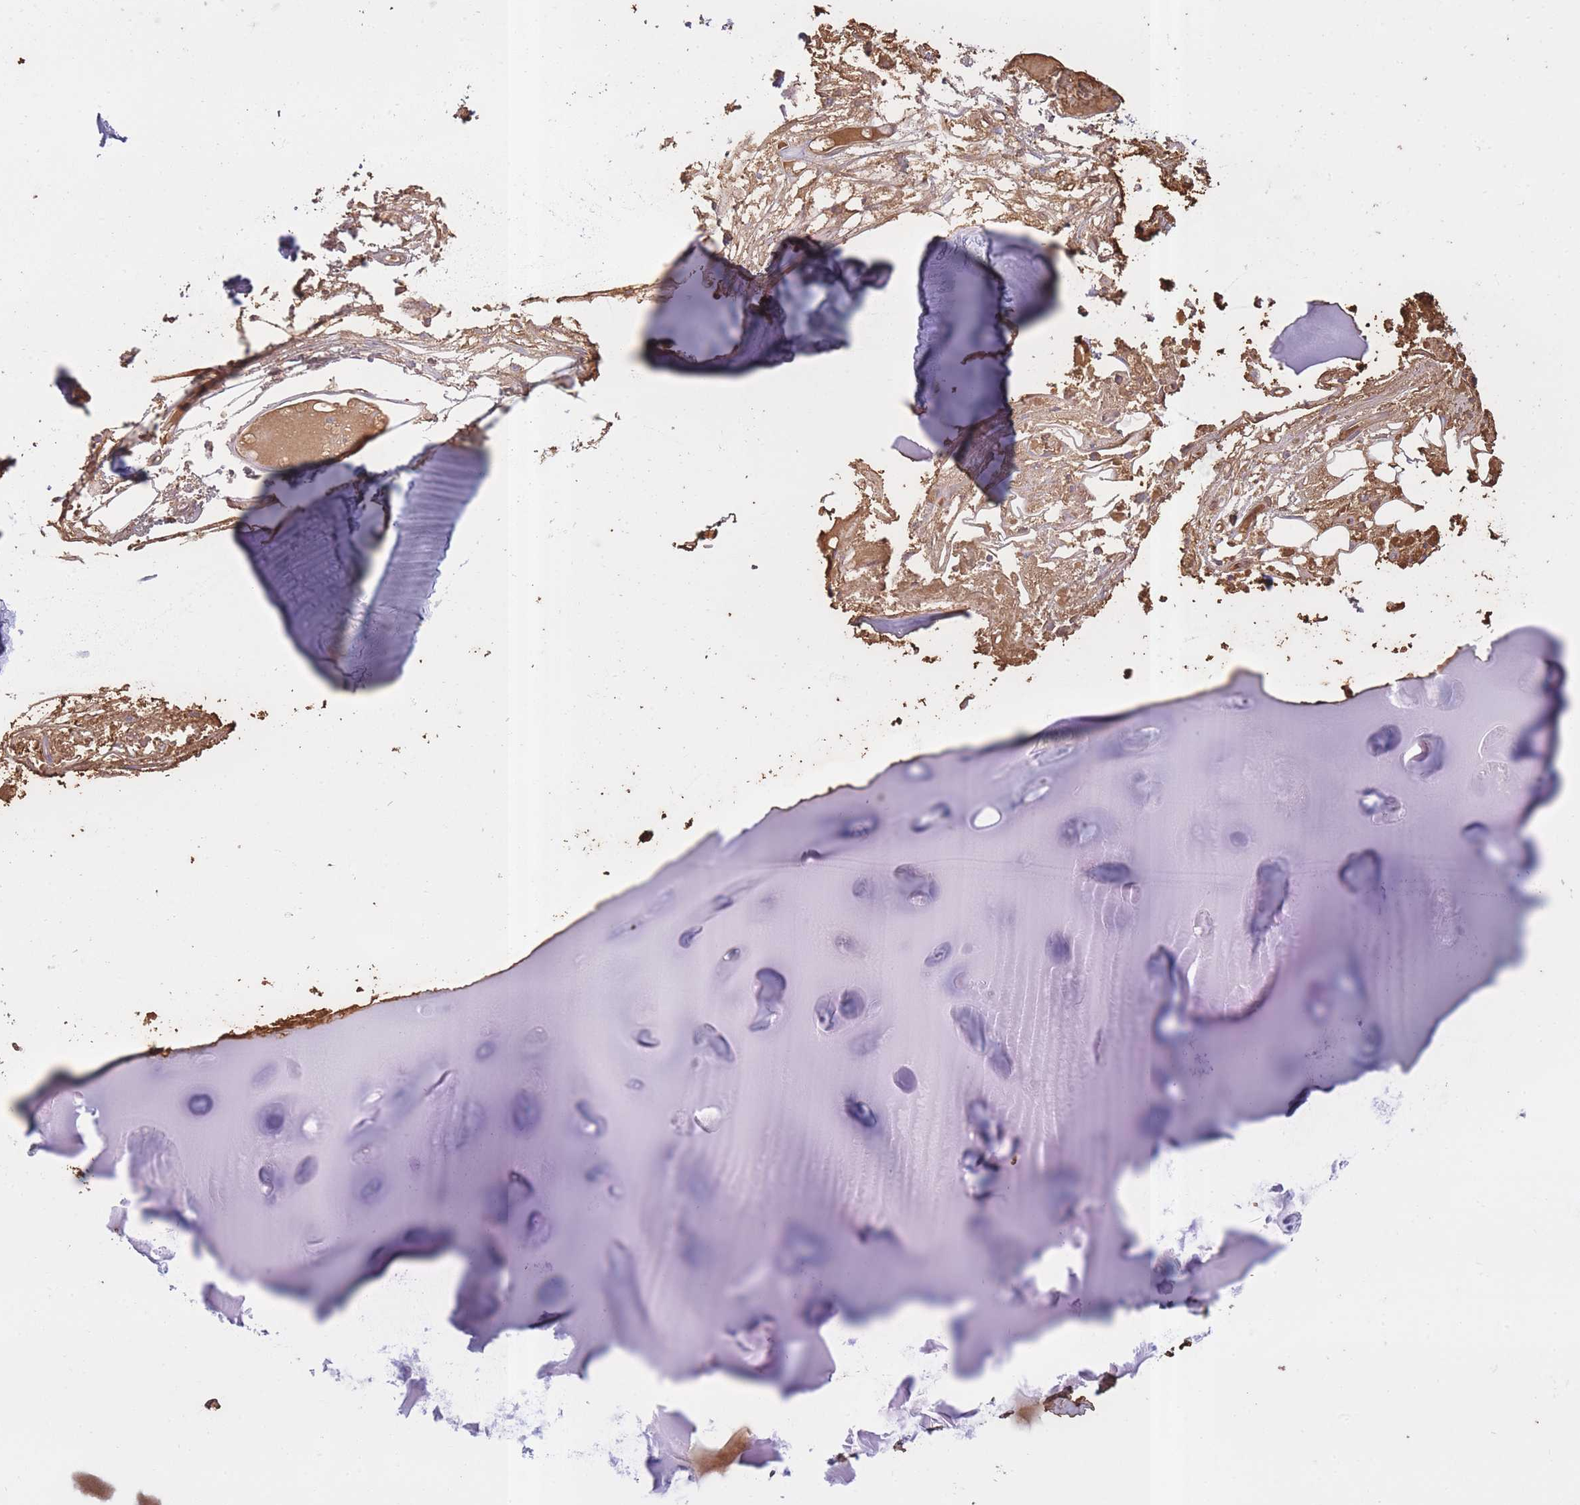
{"staining": {"intensity": "negative", "quantity": "none", "location": "none"}, "tissue": "adipose tissue", "cell_type": "Adipocytes", "image_type": "normal", "snomed": [{"axis": "morphology", "description": "Normal tissue, NOS"}, {"axis": "topography", "description": "Cartilage tissue"}], "caption": "Adipocytes are negative for brown protein staining in unremarkable adipose tissue. (Immunohistochemistry (ihc), brightfield microscopy, high magnification).", "gene": "KAT2A", "patient": {"sex": "male", "age": 57}}